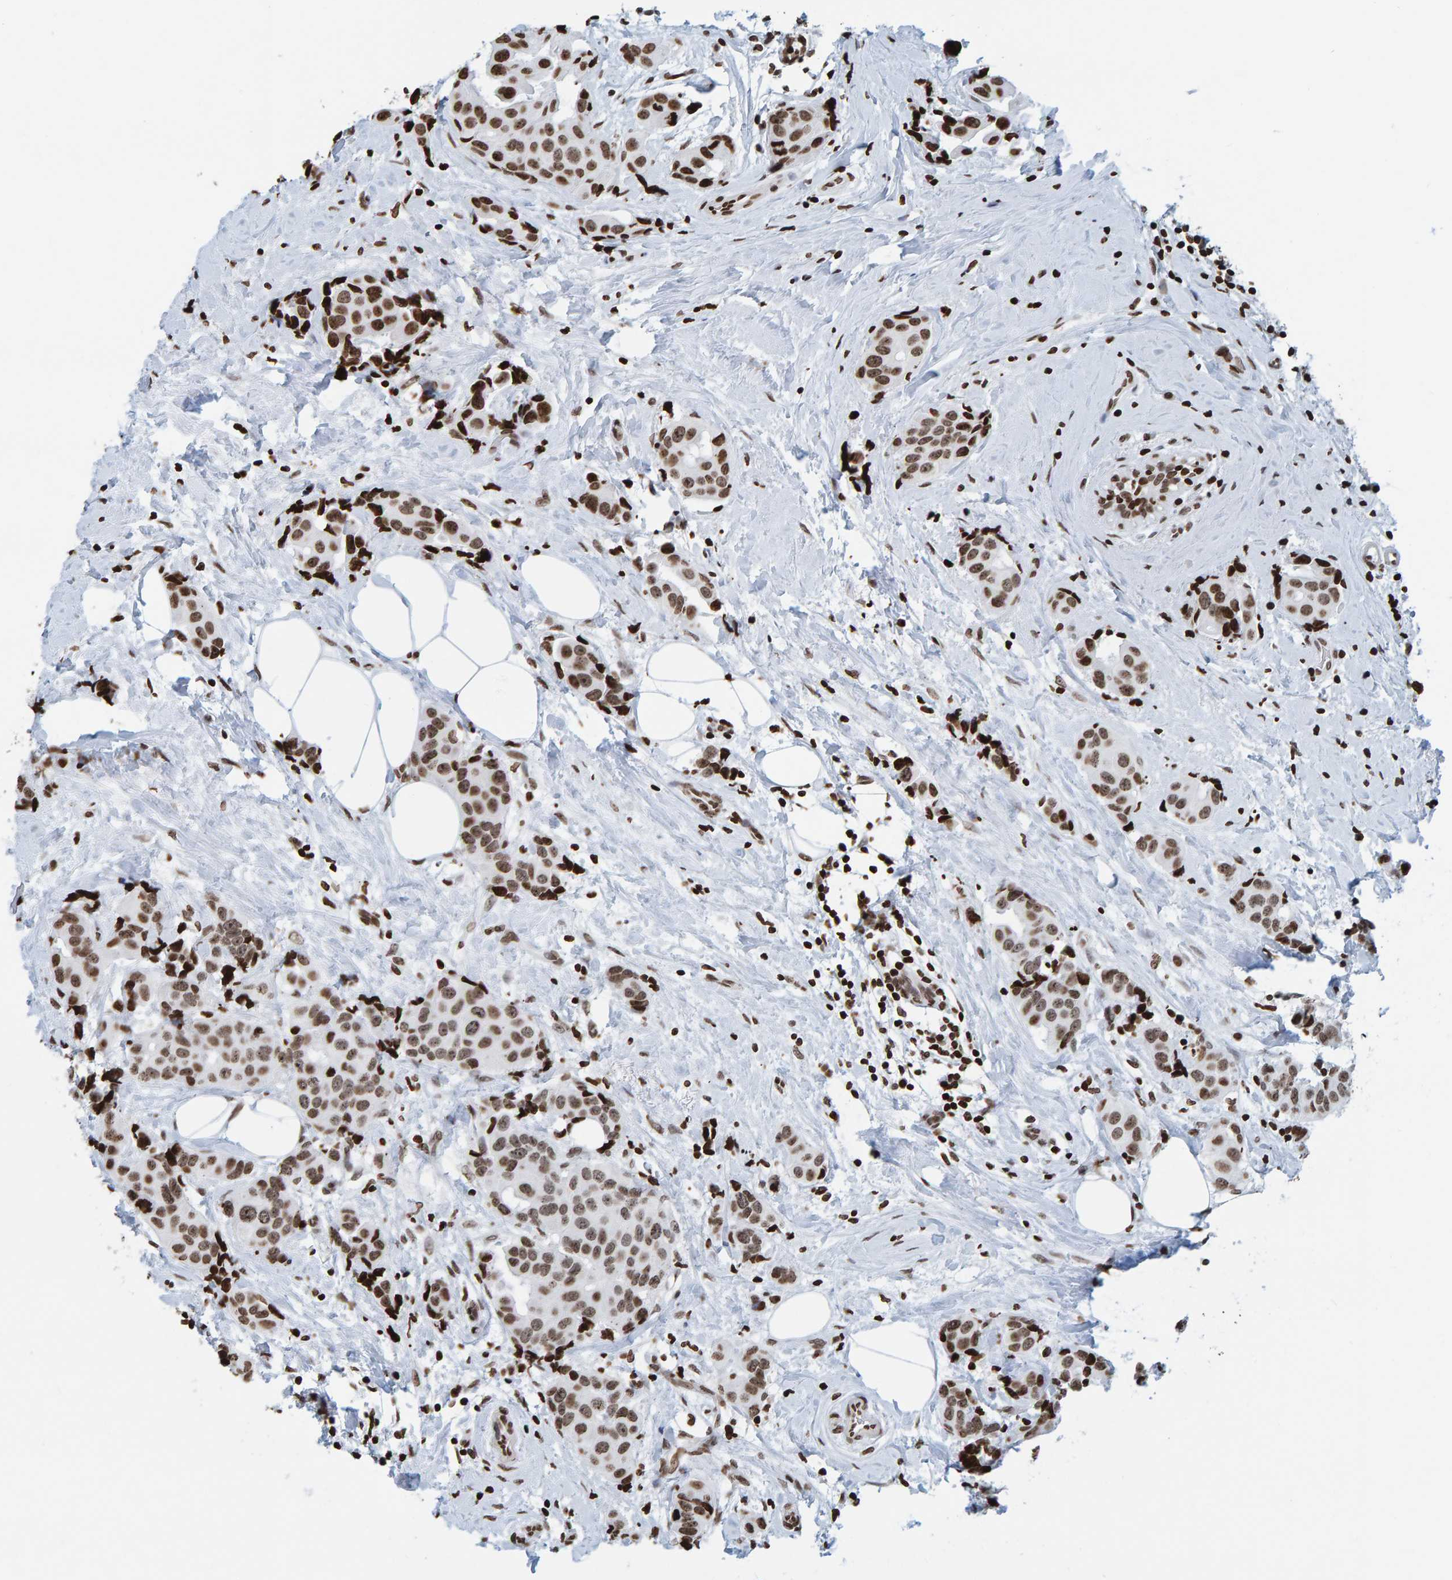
{"staining": {"intensity": "moderate", "quantity": ">75%", "location": "nuclear"}, "tissue": "breast cancer", "cell_type": "Tumor cells", "image_type": "cancer", "snomed": [{"axis": "morphology", "description": "Normal tissue, NOS"}, {"axis": "morphology", "description": "Duct carcinoma"}, {"axis": "topography", "description": "Breast"}], "caption": "The immunohistochemical stain highlights moderate nuclear staining in tumor cells of breast cancer (infiltrating ductal carcinoma) tissue.", "gene": "BRF2", "patient": {"sex": "female", "age": 39}}